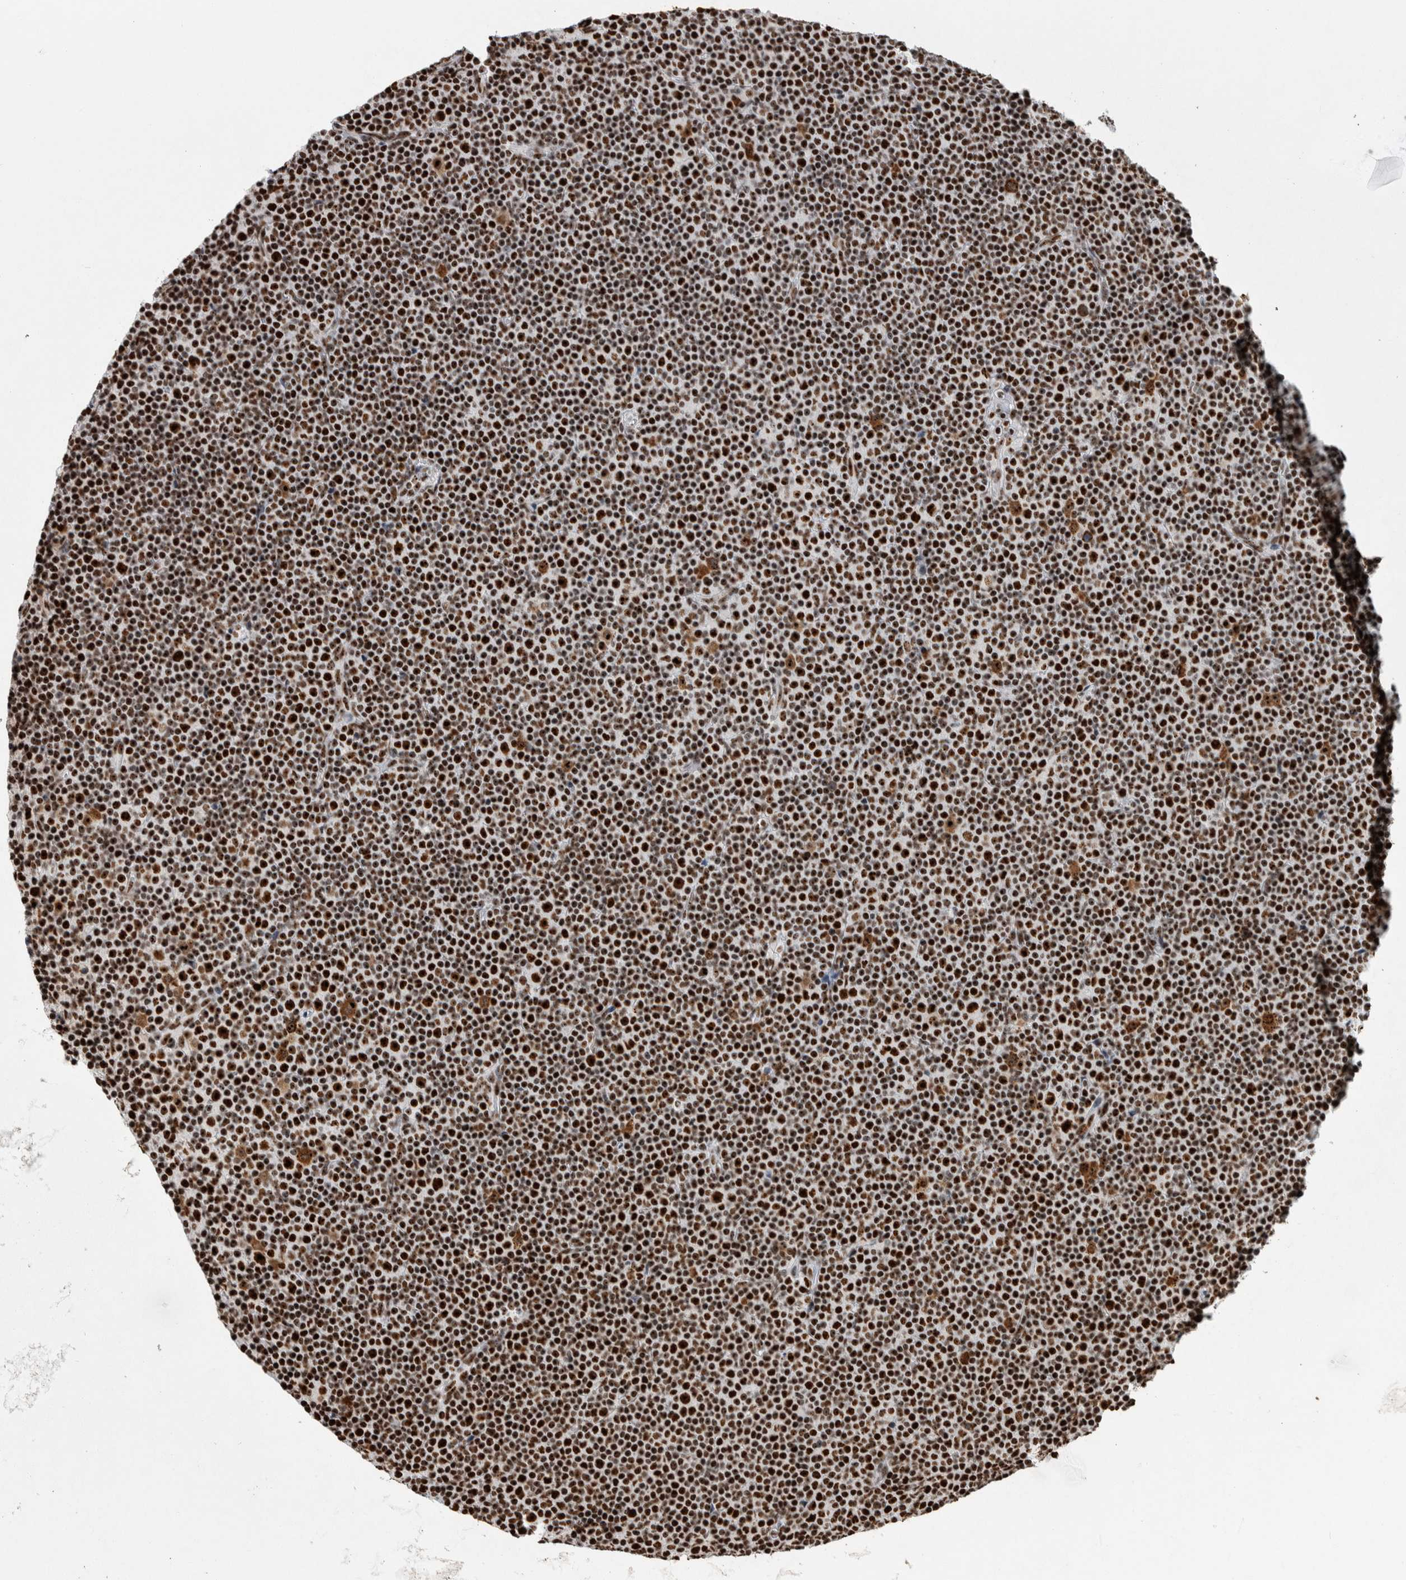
{"staining": {"intensity": "strong", "quantity": ">75%", "location": "nuclear"}, "tissue": "lymphoma", "cell_type": "Tumor cells", "image_type": "cancer", "snomed": [{"axis": "morphology", "description": "Malignant lymphoma, non-Hodgkin's type, Low grade"}, {"axis": "topography", "description": "Lymph node"}], "caption": "A brown stain shows strong nuclear positivity of a protein in human lymphoma tumor cells.", "gene": "NCL", "patient": {"sex": "female", "age": 67}}